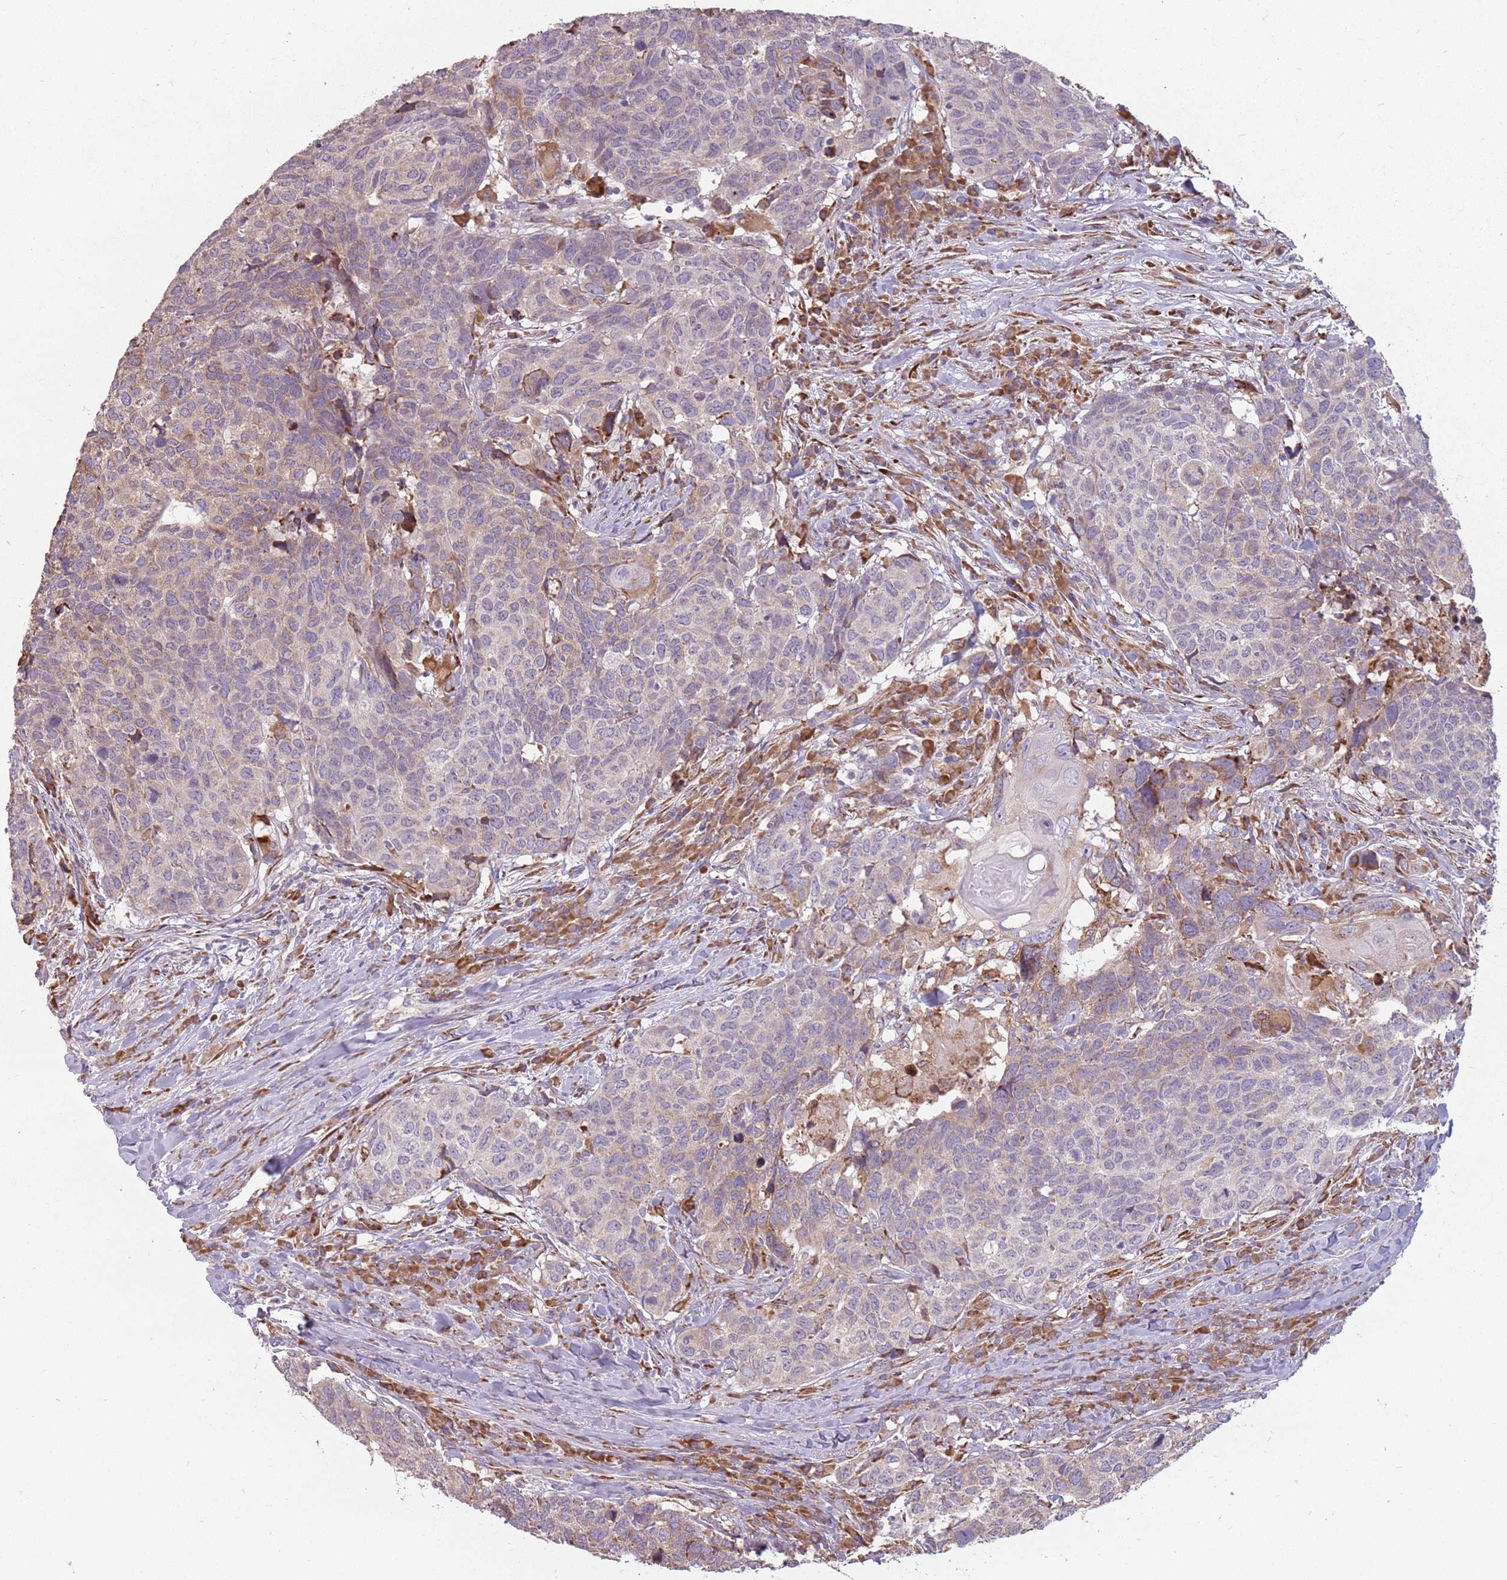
{"staining": {"intensity": "weak", "quantity": "<25%", "location": "cytoplasmic/membranous"}, "tissue": "head and neck cancer", "cell_type": "Tumor cells", "image_type": "cancer", "snomed": [{"axis": "morphology", "description": "Normal tissue, NOS"}, {"axis": "morphology", "description": "Squamous cell carcinoma, NOS"}, {"axis": "topography", "description": "Skeletal muscle"}, {"axis": "topography", "description": "Vascular tissue"}, {"axis": "topography", "description": "Peripheral nerve tissue"}, {"axis": "topography", "description": "Head-Neck"}], "caption": "Tumor cells show no significant protein expression in head and neck cancer.", "gene": "RPS9", "patient": {"sex": "male", "age": 66}}